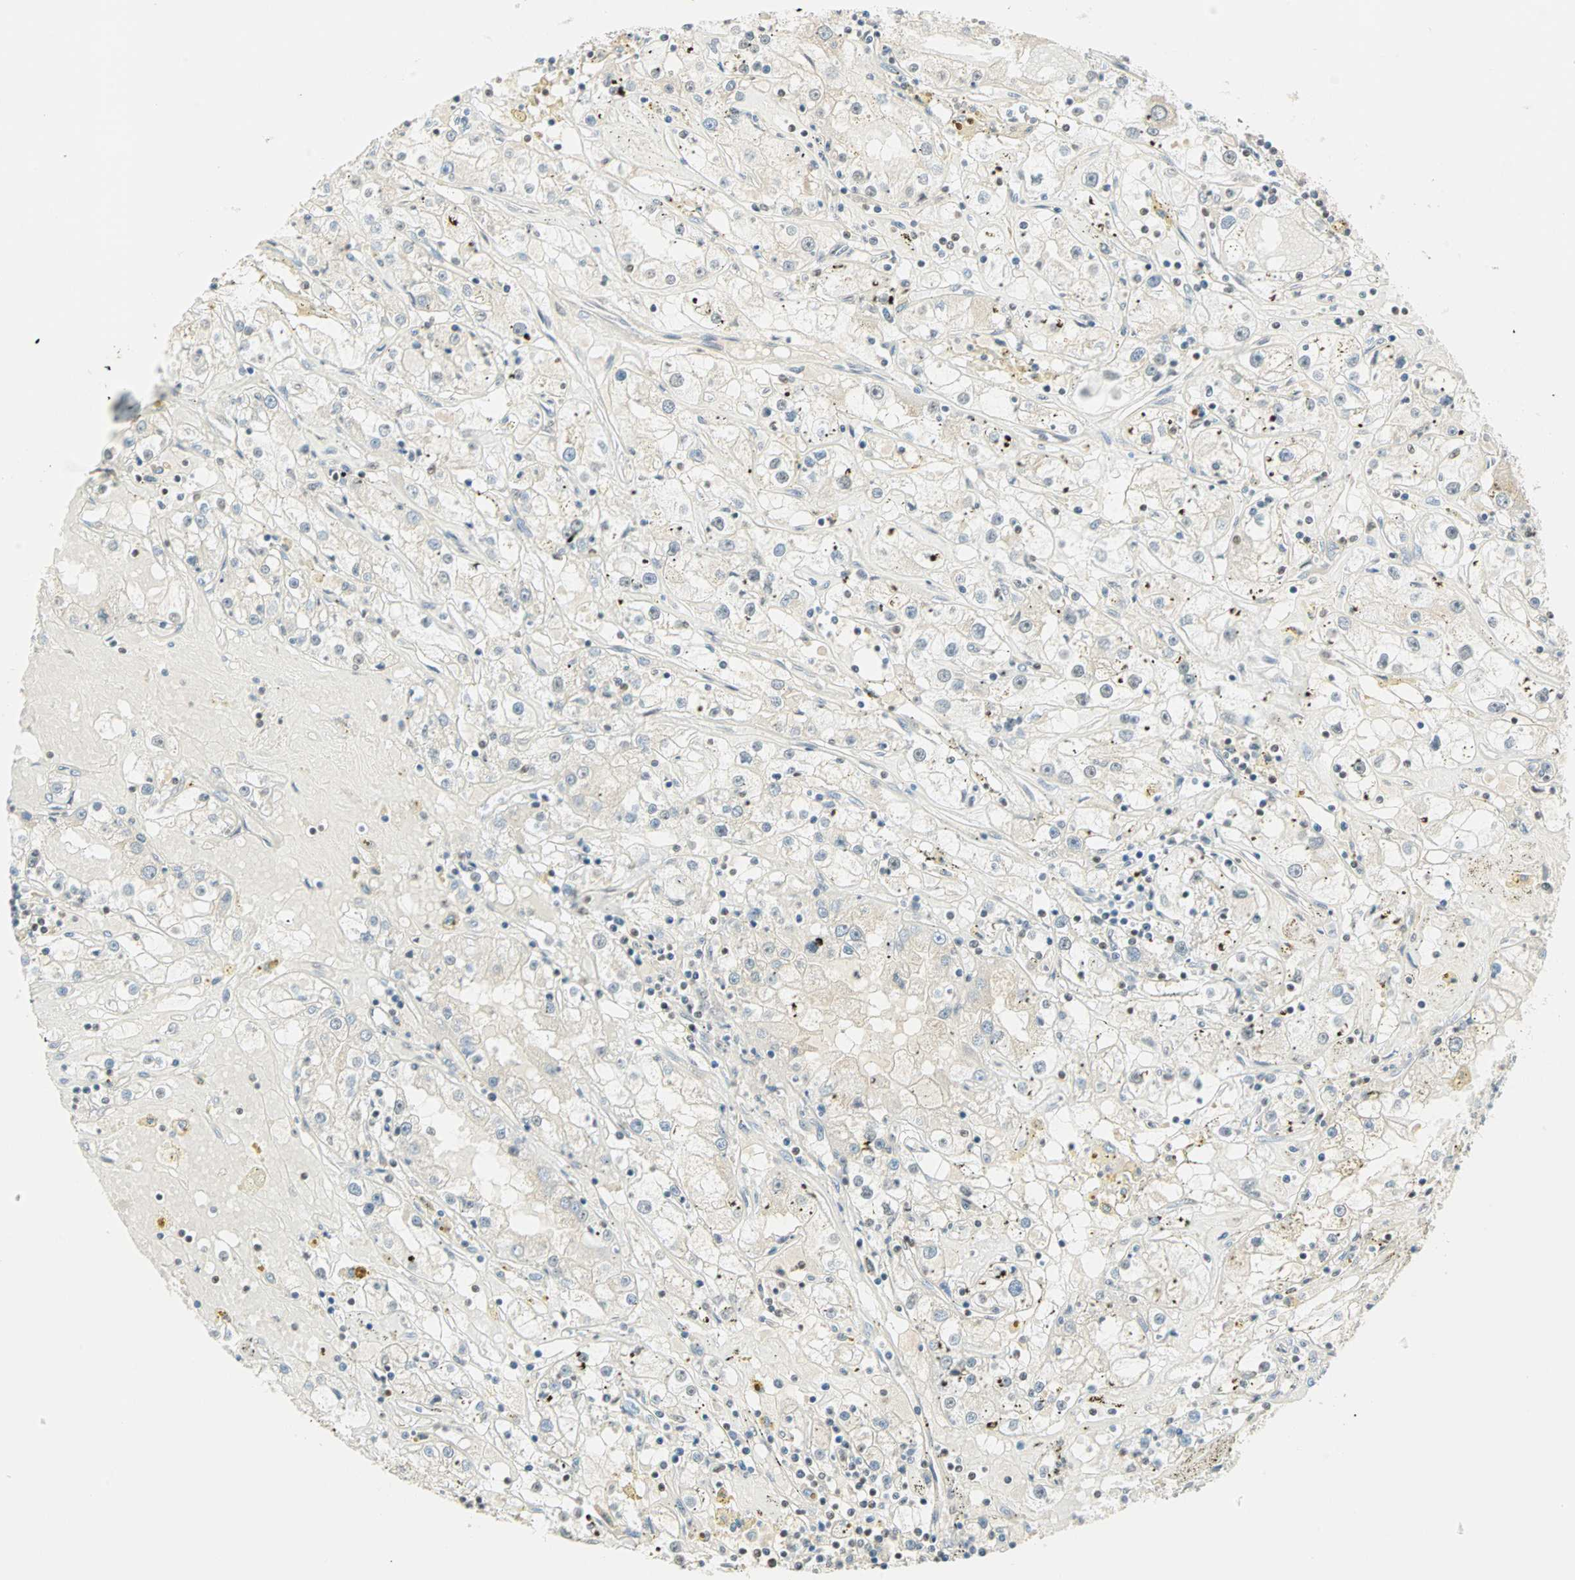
{"staining": {"intensity": "weak", "quantity": "<25%", "location": "nuclear"}, "tissue": "renal cancer", "cell_type": "Tumor cells", "image_type": "cancer", "snomed": [{"axis": "morphology", "description": "Adenocarcinoma, NOS"}, {"axis": "topography", "description": "Kidney"}], "caption": "Immunohistochemical staining of renal adenocarcinoma displays no significant expression in tumor cells.", "gene": "SMAD3", "patient": {"sex": "male", "age": 56}}